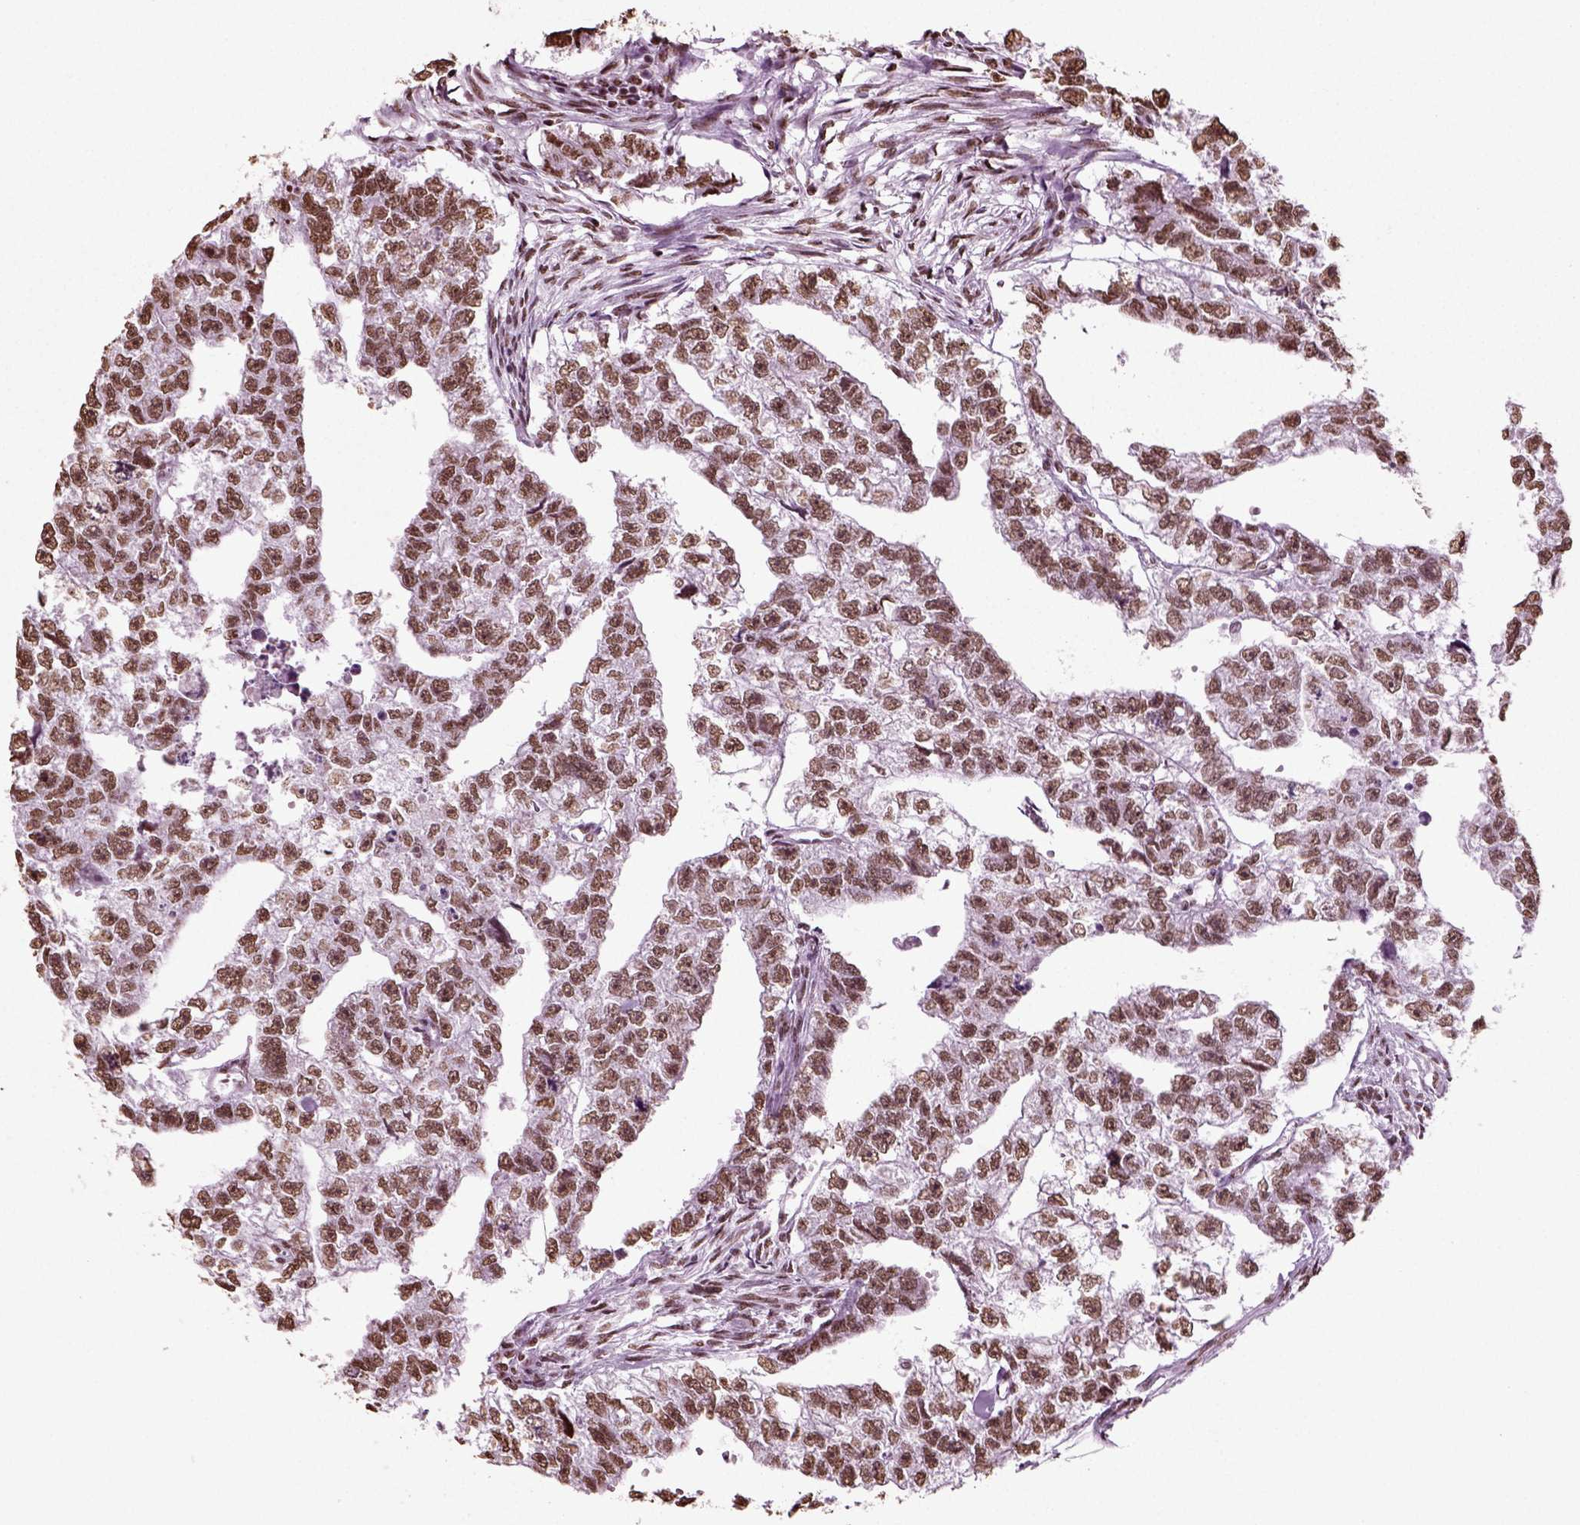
{"staining": {"intensity": "moderate", "quantity": ">75%", "location": "nuclear"}, "tissue": "testis cancer", "cell_type": "Tumor cells", "image_type": "cancer", "snomed": [{"axis": "morphology", "description": "Carcinoma, Embryonal, NOS"}, {"axis": "morphology", "description": "Teratoma, malignant, NOS"}, {"axis": "topography", "description": "Testis"}], "caption": "Moderate nuclear positivity is appreciated in approximately >75% of tumor cells in testis teratoma (malignant). The protein is shown in brown color, while the nuclei are stained blue.", "gene": "POLR1H", "patient": {"sex": "male", "age": 44}}